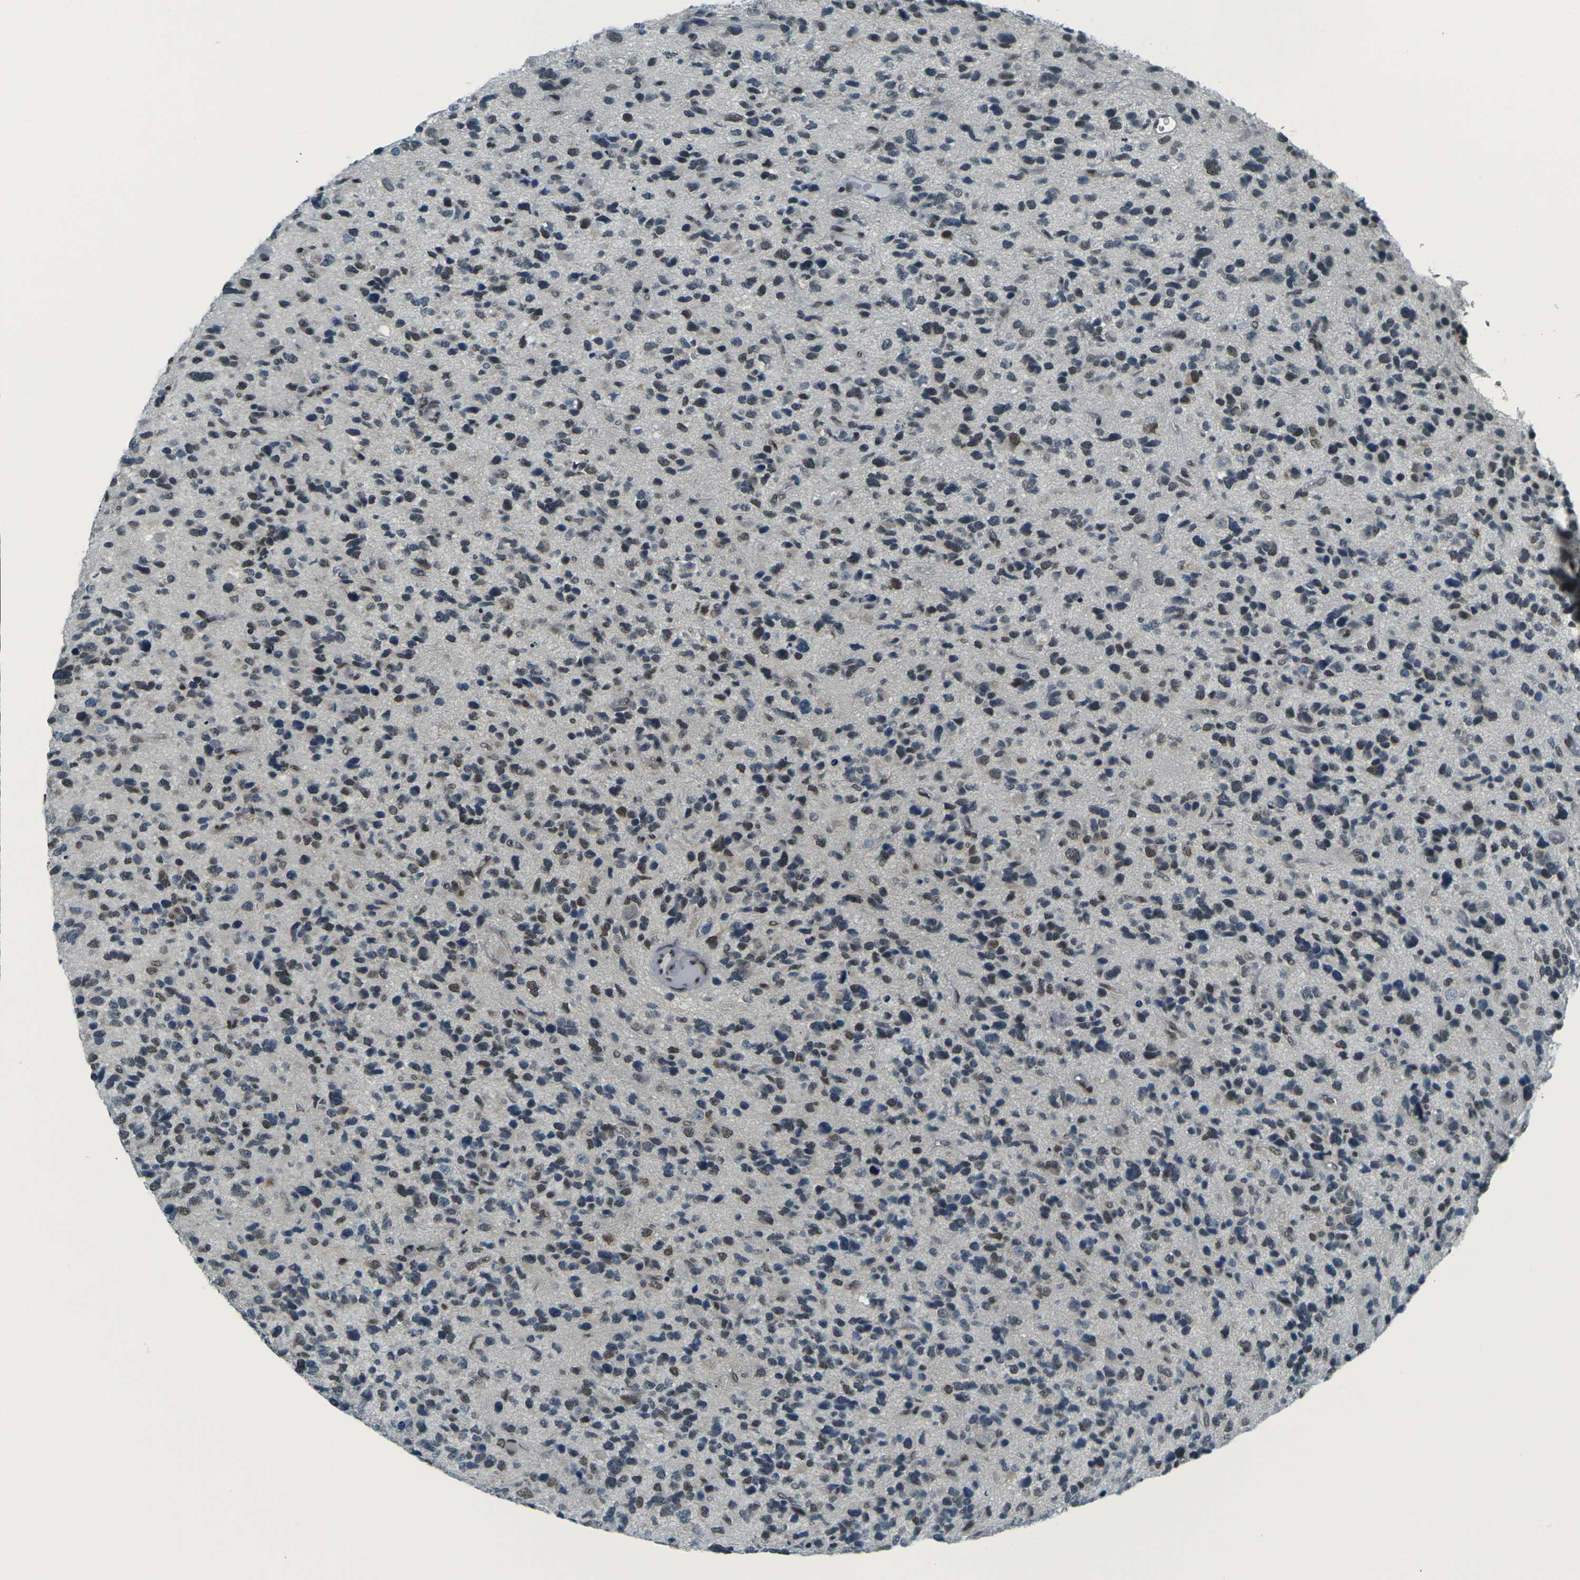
{"staining": {"intensity": "moderate", "quantity": "25%-75%", "location": "nuclear"}, "tissue": "glioma", "cell_type": "Tumor cells", "image_type": "cancer", "snomed": [{"axis": "morphology", "description": "Glioma, malignant, High grade"}, {"axis": "topography", "description": "Brain"}], "caption": "The image shows staining of malignant high-grade glioma, revealing moderate nuclear protein expression (brown color) within tumor cells.", "gene": "NHEJ1", "patient": {"sex": "female", "age": 58}}